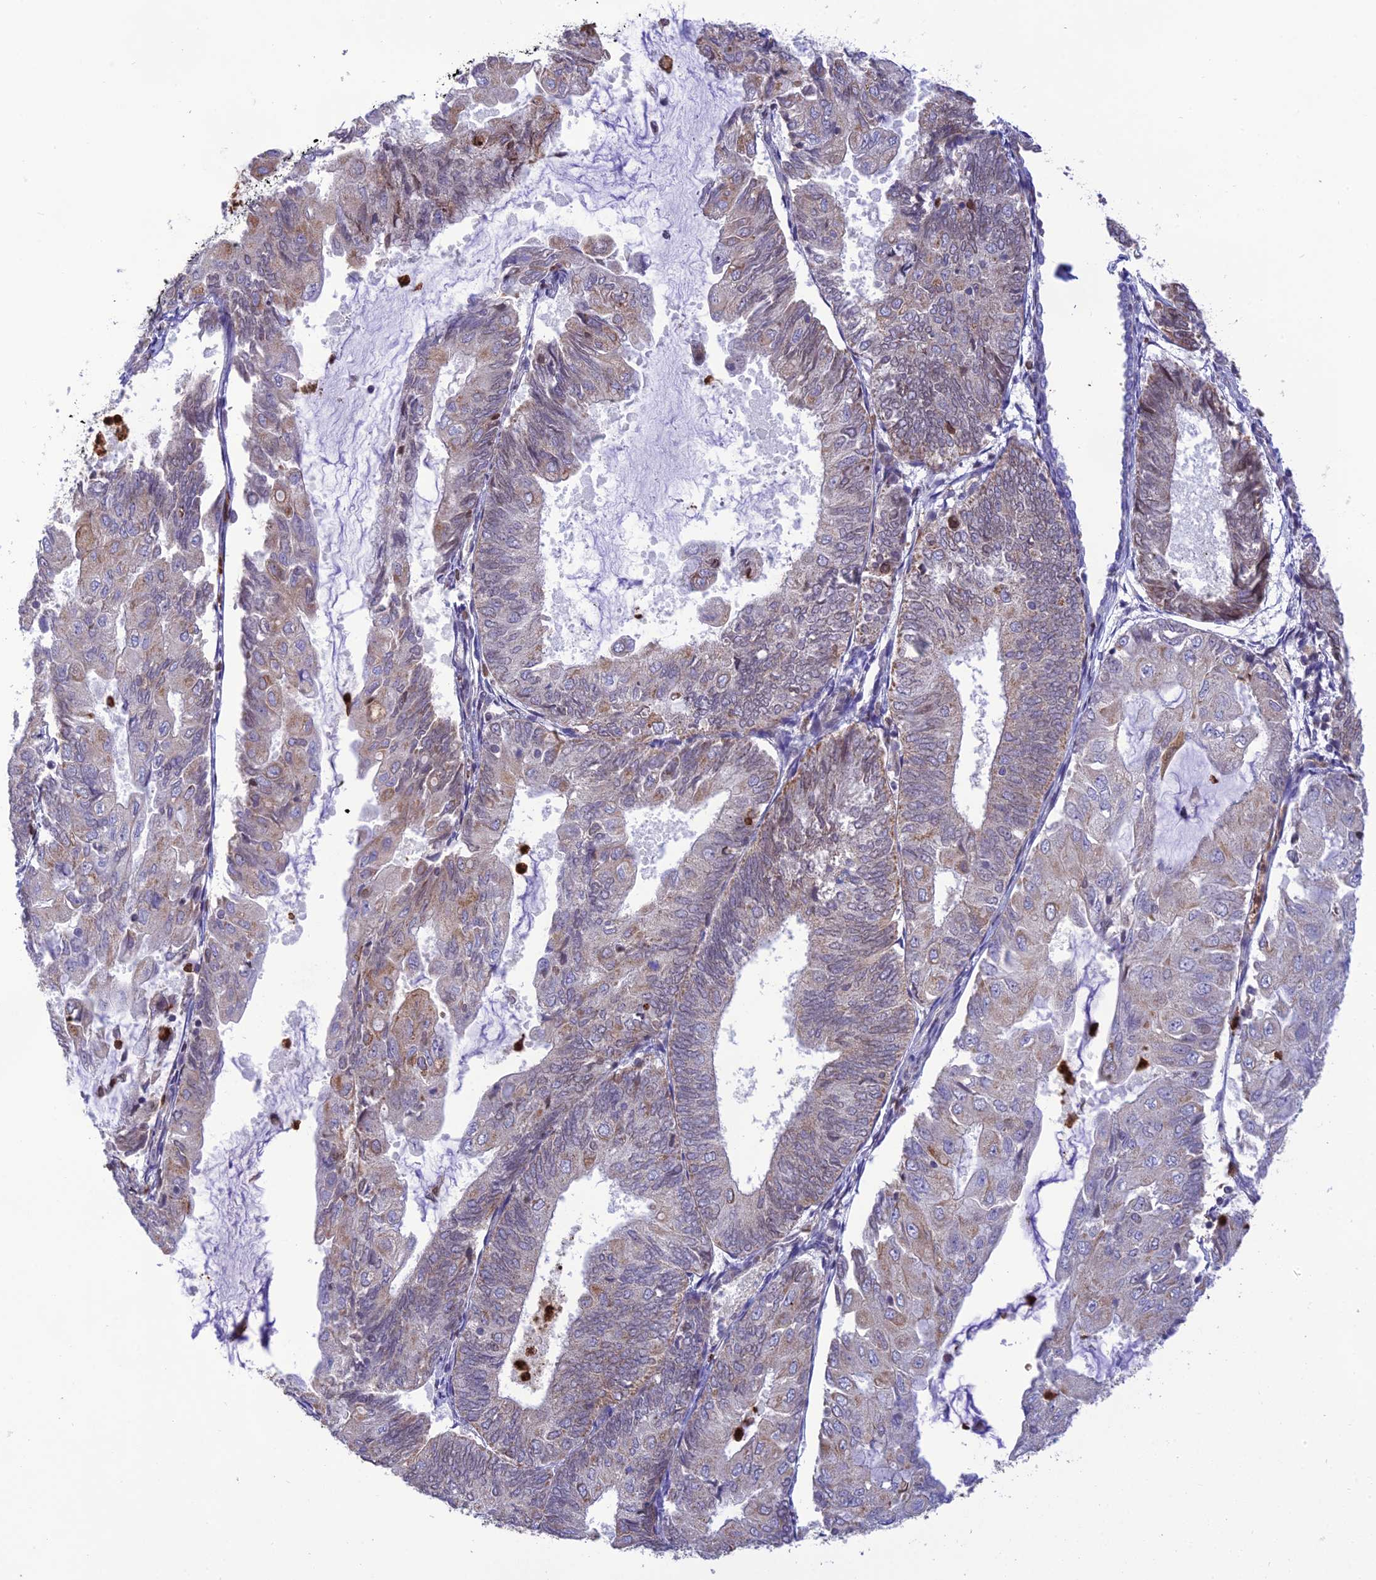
{"staining": {"intensity": "weak", "quantity": "<25%", "location": "cytoplasmic/membranous"}, "tissue": "endometrial cancer", "cell_type": "Tumor cells", "image_type": "cancer", "snomed": [{"axis": "morphology", "description": "Adenocarcinoma, NOS"}, {"axis": "topography", "description": "Endometrium"}], "caption": "Immunohistochemical staining of human adenocarcinoma (endometrial) displays no significant positivity in tumor cells.", "gene": "PKHD1L1", "patient": {"sex": "female", "age": 81}}